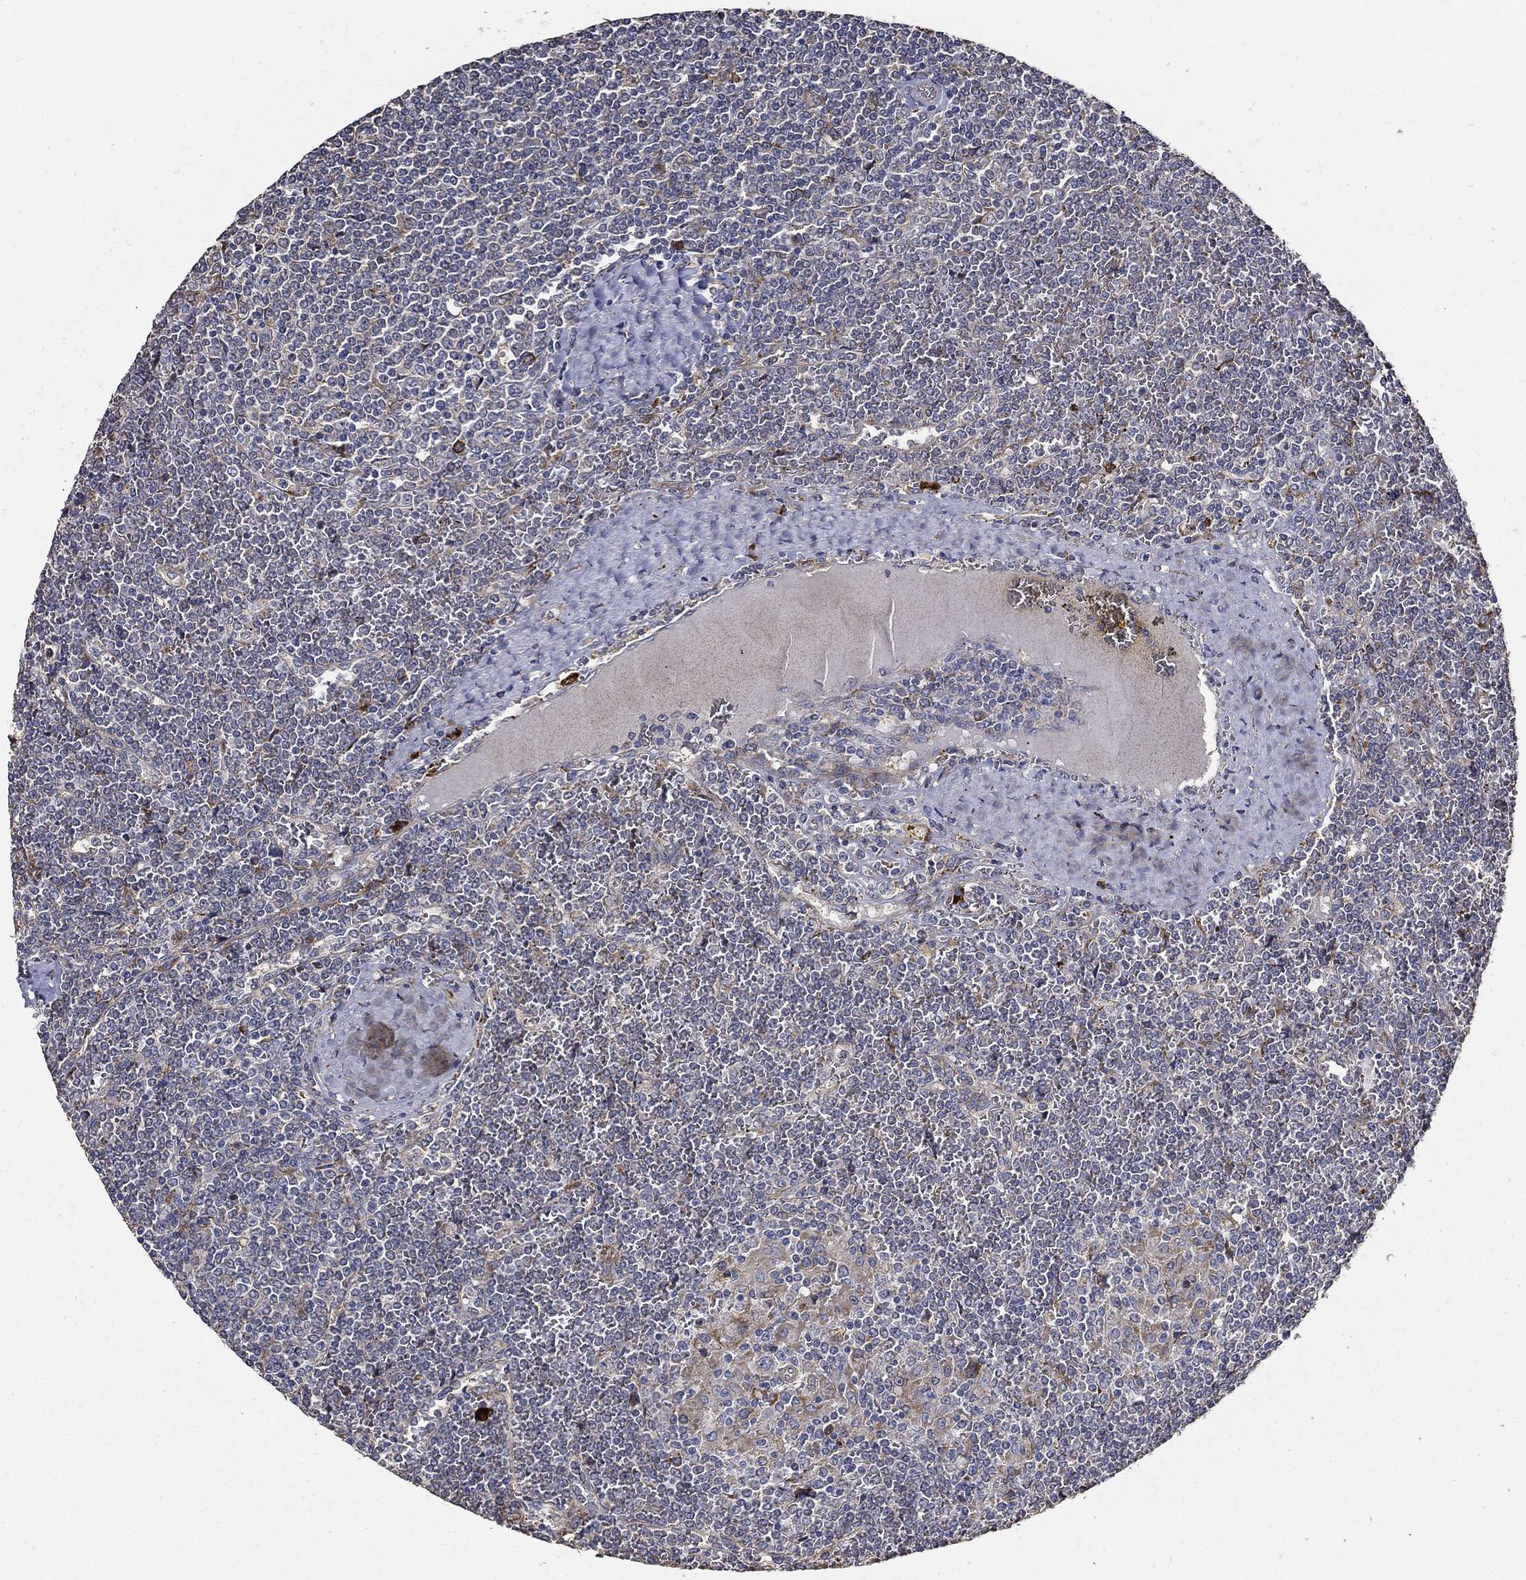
{"staining": {"intensity": "negative", "quantity": "none", "location": "none"}, "tissue": "lymphoma", "cell_type": "Tumor cells", "image_type": "cancer", "snomed": [{"axis": "morphology", "description": "Malignant lymphoma, non-Hodgkin's type, Low grade"}, {"axis": "topography", "description": "Spleen"}], "caption": "IHC image of lymphoma stained for a protein (brown), which demonstrates no positivity in tumor cells.", "gene": "EMILIN3", "patient": {"sex": "female", "age": 19}}